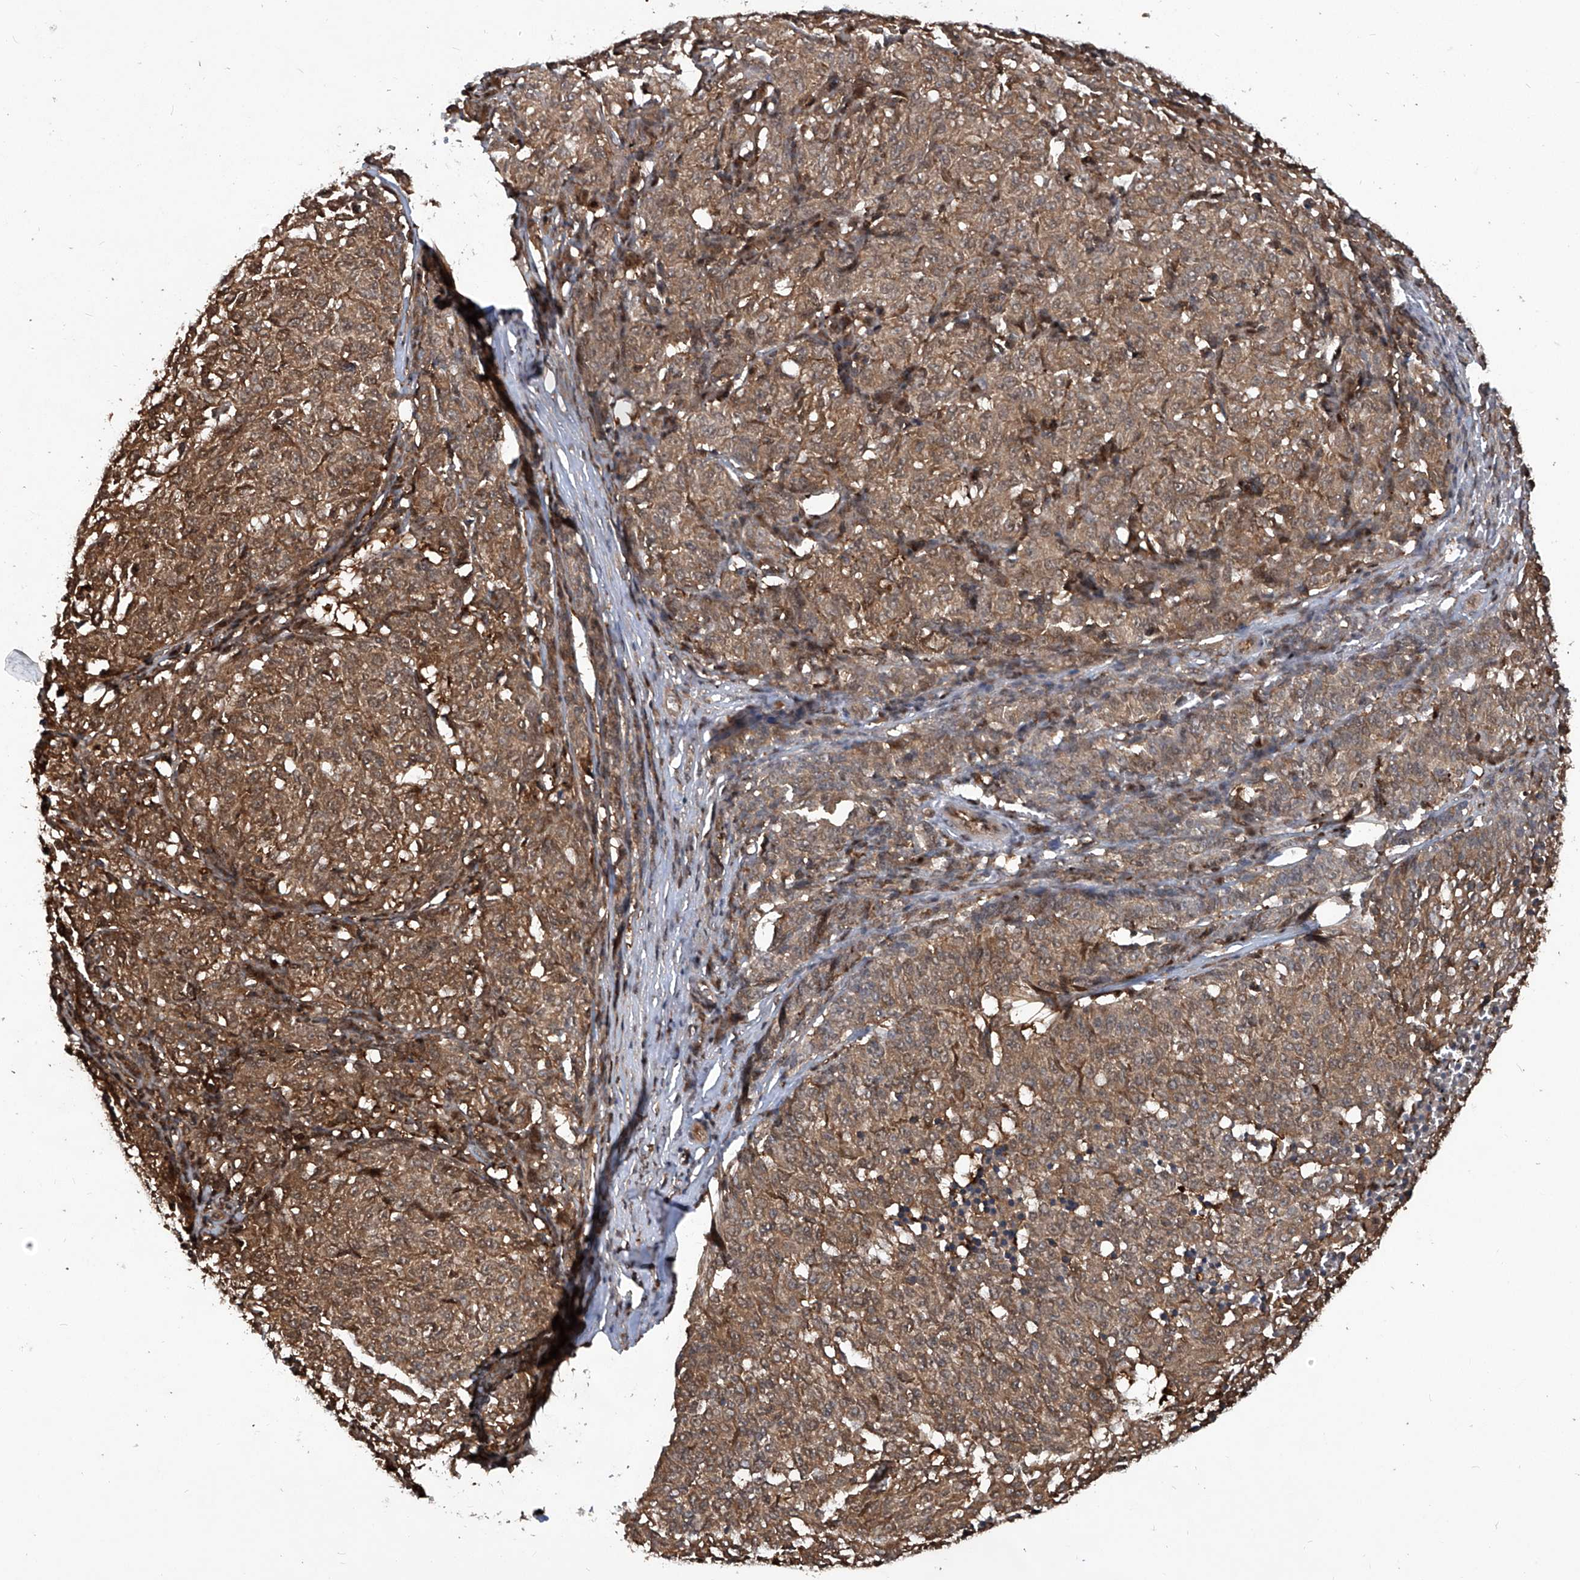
{"staining": {"intensity": "moderate", "quantity": ">75%", "location": "cytoplasmic/membranous,nuclear"}, "tissue": "melanoma", "cell_type": "Tumor cells", "image_type": "cancer", "snomed": [{"axis": "morphology", "description": "Malignant melanoma, NOS"}, {"axis": "topography", "description": "Skin"}], "caption": "Melanoma stained with DAB (3,3'-diaminobenzidine) IHC exhibits medium levels of moderate cytoplasmic/membranous and nuclear staining in about >75% of tumor cells.", "gene": "PSMB1", "patient": {"sex": "female", "age": 72}}